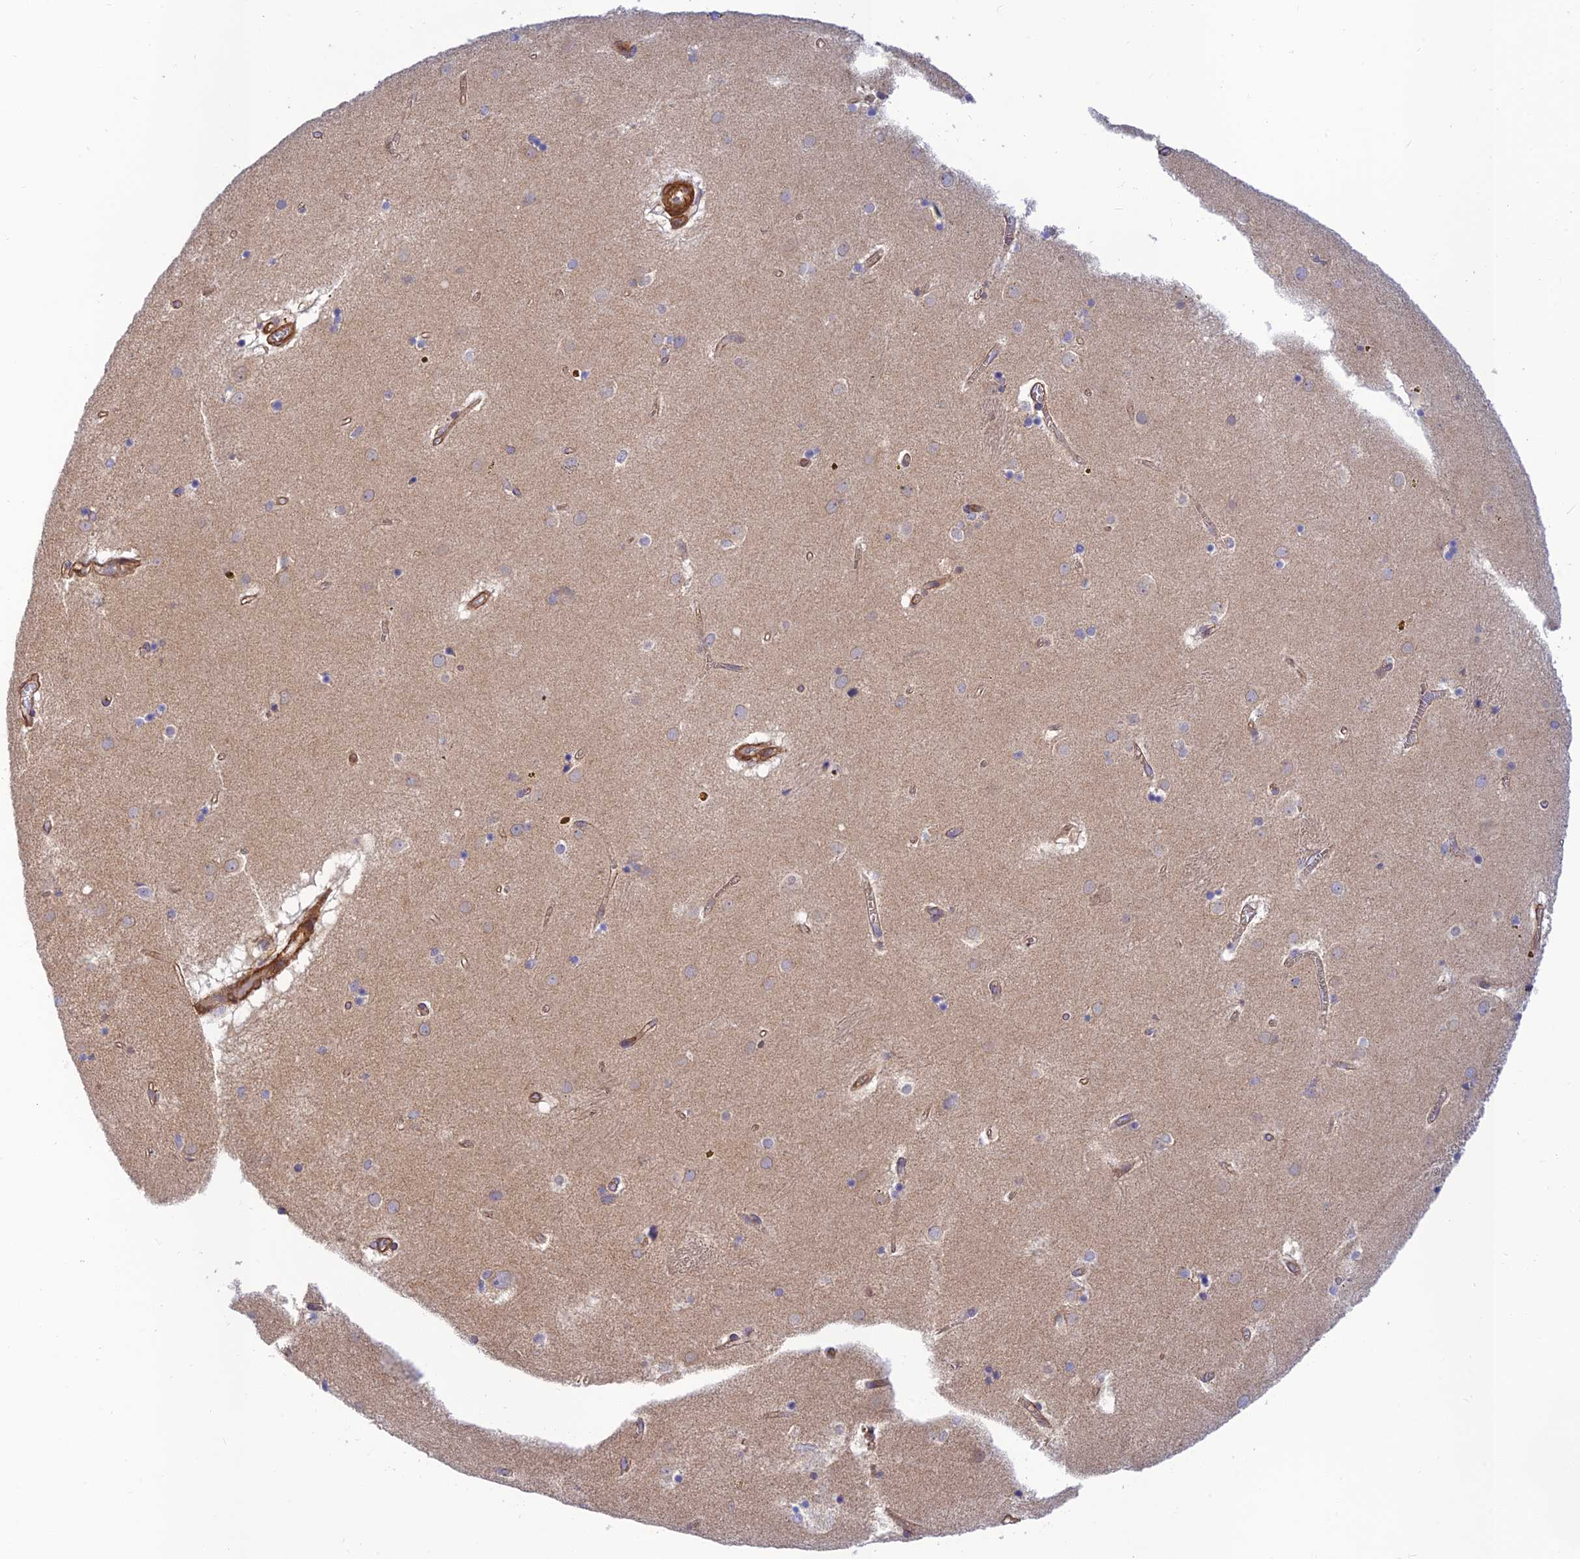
{"staining": {"intensity": "negative", "quantity": "none", "location": "none"}, "tissue": "caudate", "cell_type": "Glial cells", "image_type": "normal", "snomed": [{"axis": "morphology", "description": "Normal tissue, NOS"}, {"axis": "topography", "description": "Lateral ventricle wall"}], "caption": "An IHC micrograph of unremarkable caudate is shown. There is no staining in glial cells of caudate. Brightfield microscopy of IHC stained with DAB (brown) and hematoxylin (blue), captured at high magnification.", "gene": "PPP1R12C", "patient": {"sex": "male", "age": 70}}